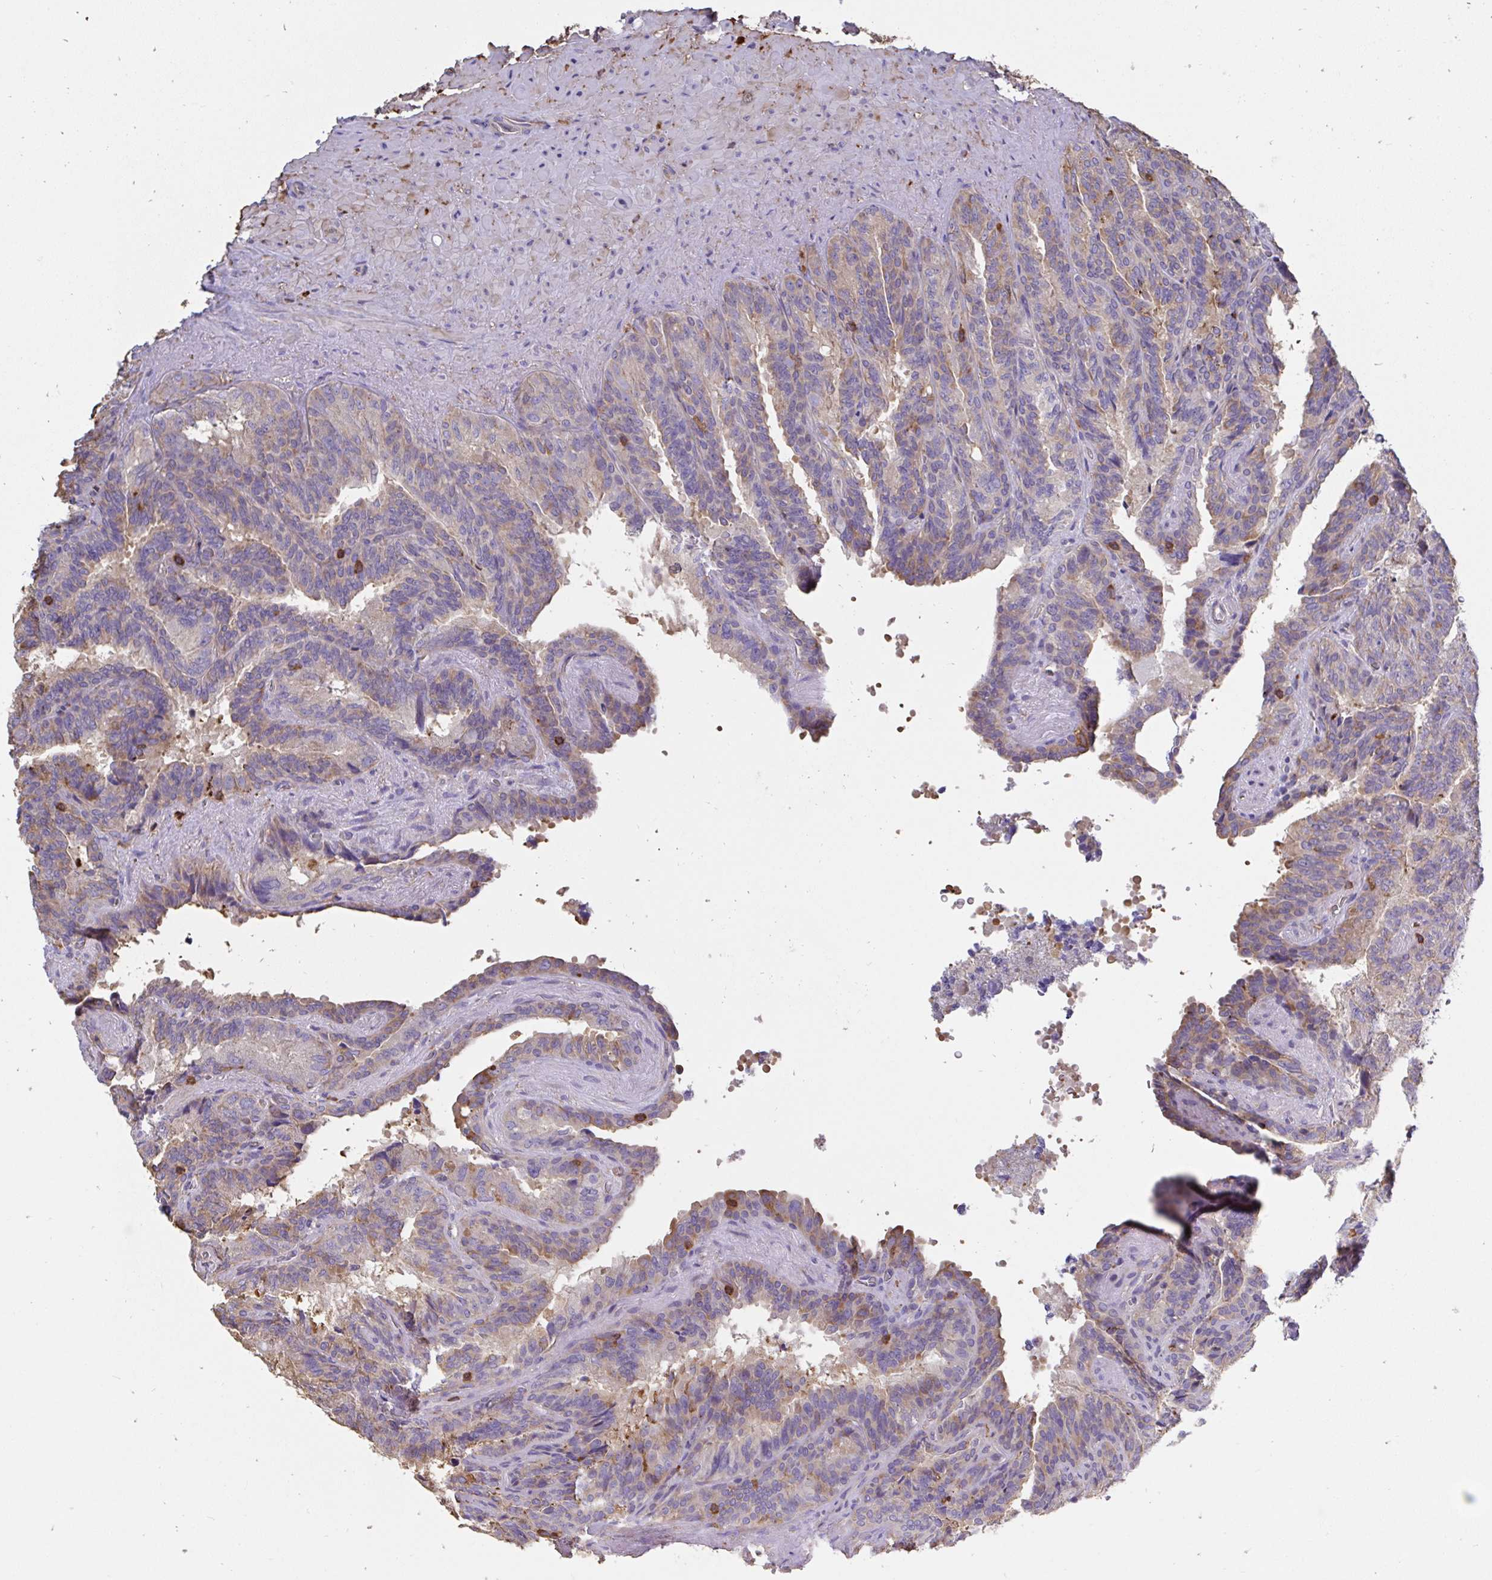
{"staining": {"intensity": "moderate", "quantity": "<25%", "location": "cytoplasmic/membranous"}, "tissue": "seminal vesicle", "cell_type": "Glandular cells", "image_type": "normal", "snomed": [{"axis": "morphology", "description": "Normal tissue, NOS"}, {"axis": "topography", "description": "Seminal veicle"}], "caption": "Protein staining of normal seminal vesicle displays moderate cytoplasmic/membranous staining in about <25% of glandular cells. The protein is stained brown, and the nuclei are stained in blue (DAB (3,3'-diaminobenzidine) IHC with brightfield microscopy, high magnification).", "gene": "CFL1", "patient": {"sex": "male", "age": 60}}